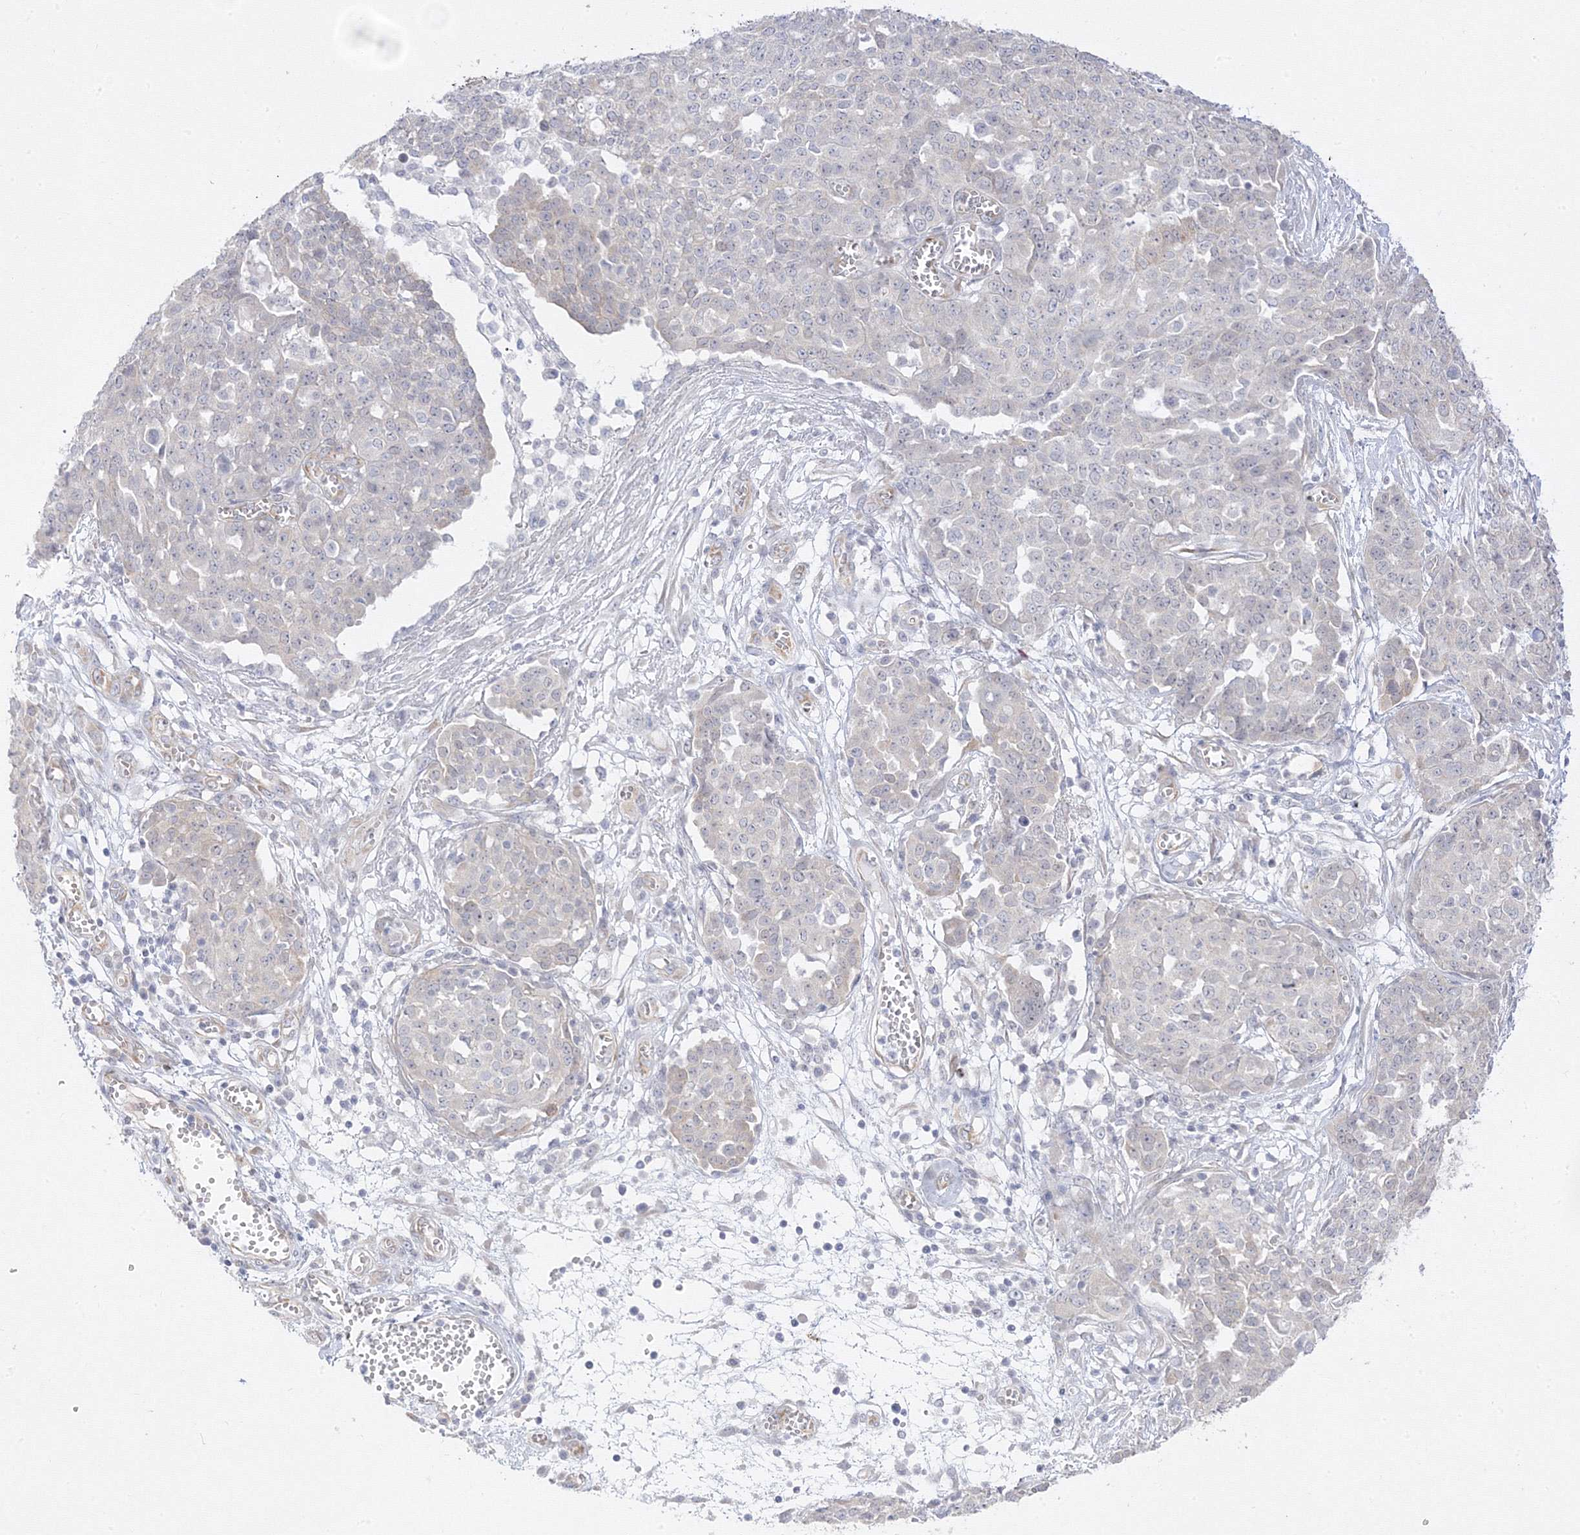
{"staining": {"intensity": "negative", "quantity": "none", "location": "none"}, "tissue": "ovarian cancer", "cell_type": "Tumor cells", "image_type": "cancer", "snomed": [{"axis": "morphology", "description": "Cystadenocarcinoma, serous, NOS"}, {"axis": "topography", "description": "Soft tissue"}, {"axis": "topography", "description": "Ovary"}], "caption": "High magnification brightfield microscopy of ovarian cancer stained with DAB (brown) and counterstained with hematoxylin (blue): tumor cells show no significant staining.", "gene": "C2CD2", "patient": {"sex": "female", "age": 57}}